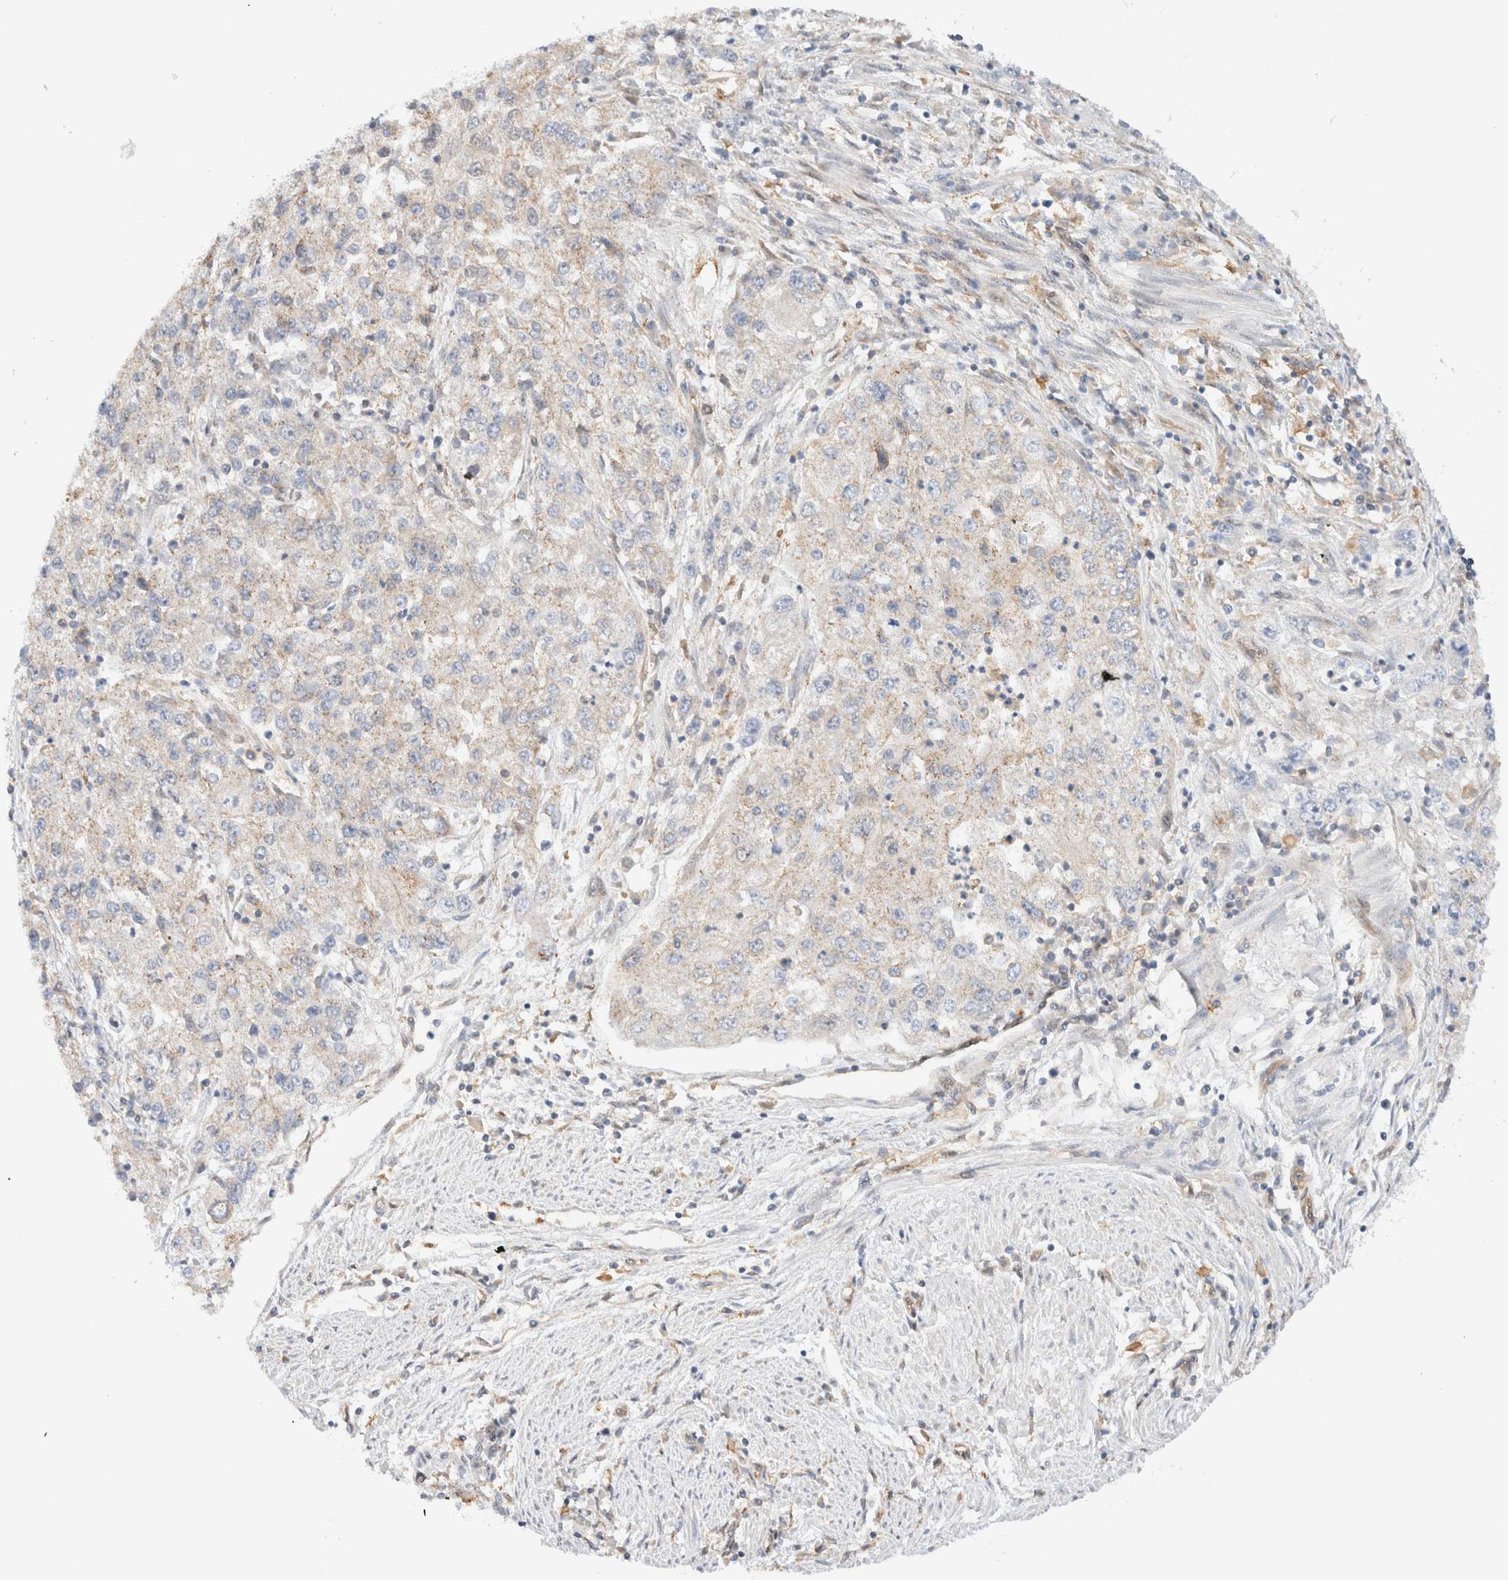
{"staining": {"intensity": "weak", "quantity": "<25%", "location": "cytoplasmic/membranous"}, "tissue": "endometrial cancer", "cell_type": "Tumor cells", "image_type": "cancer", "snomed": [{"axis": "morphology", "description": "Adenocarcinoma, NOS"}, {"axis": "topography", "description": "Endometrium"}], "caption": "There is no significant staining in tumor cells of endometrial cancer (adenocarcinoma).", "gene": "RABEP1", "patient": {"sex": "female", "age": 49}}